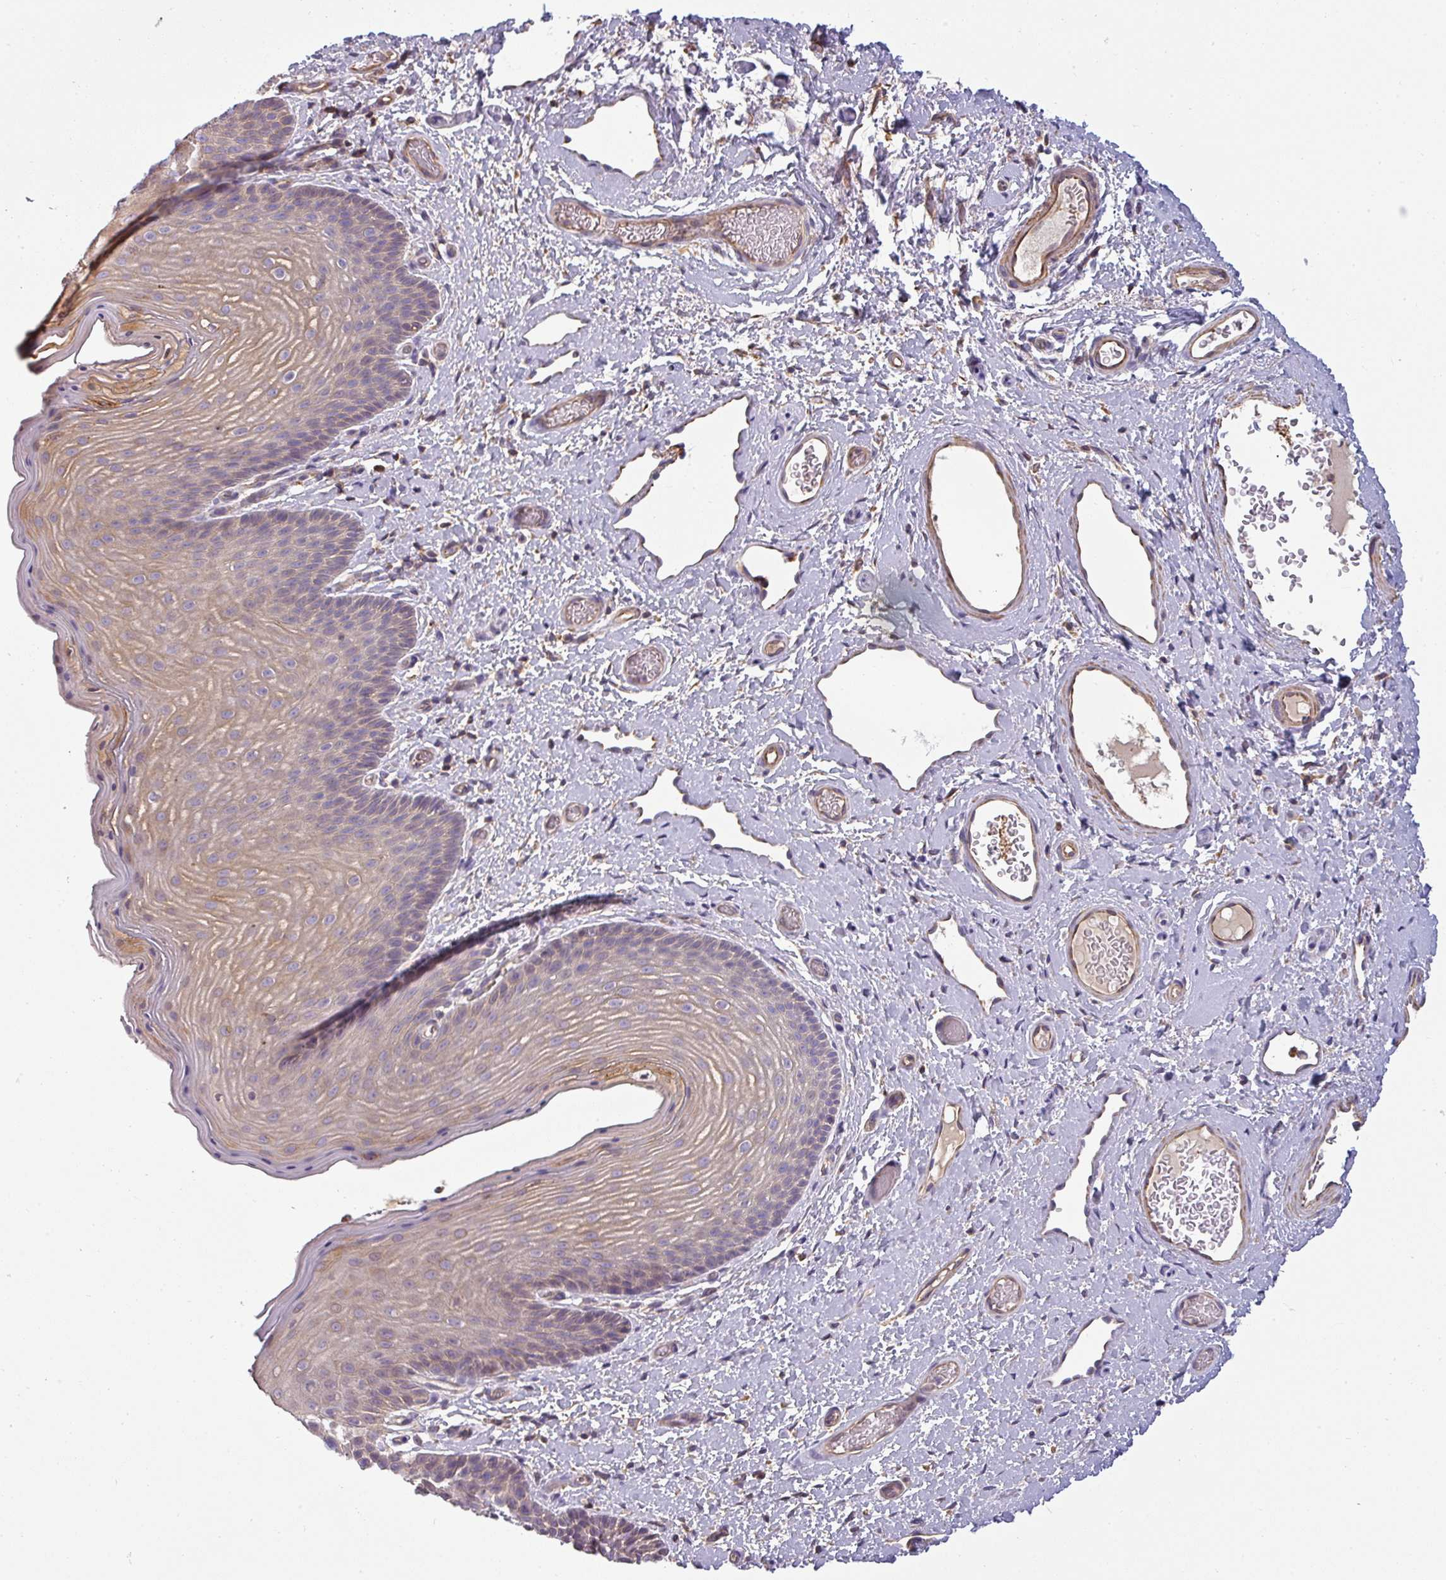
{"staining": {"intensity": "moderate", "quantity": "<25%", "location": "cytoplasmic/membranous"}, "tissue": "skin", "cell_type": "Epidermal cells", "image_type": "normal", "snomed": [{"axis": "morphology", "description": "Normal tissue, NOS"}, {"axis": "topography", "description": "Anal"}], "caption": "A low amount of moderate cytoplasmic/membranous expression is present in approximately <25% of epidermal cells in benign skin.", "gene": "ZNF835", "patient": {"sex": "female", "age": 40}}